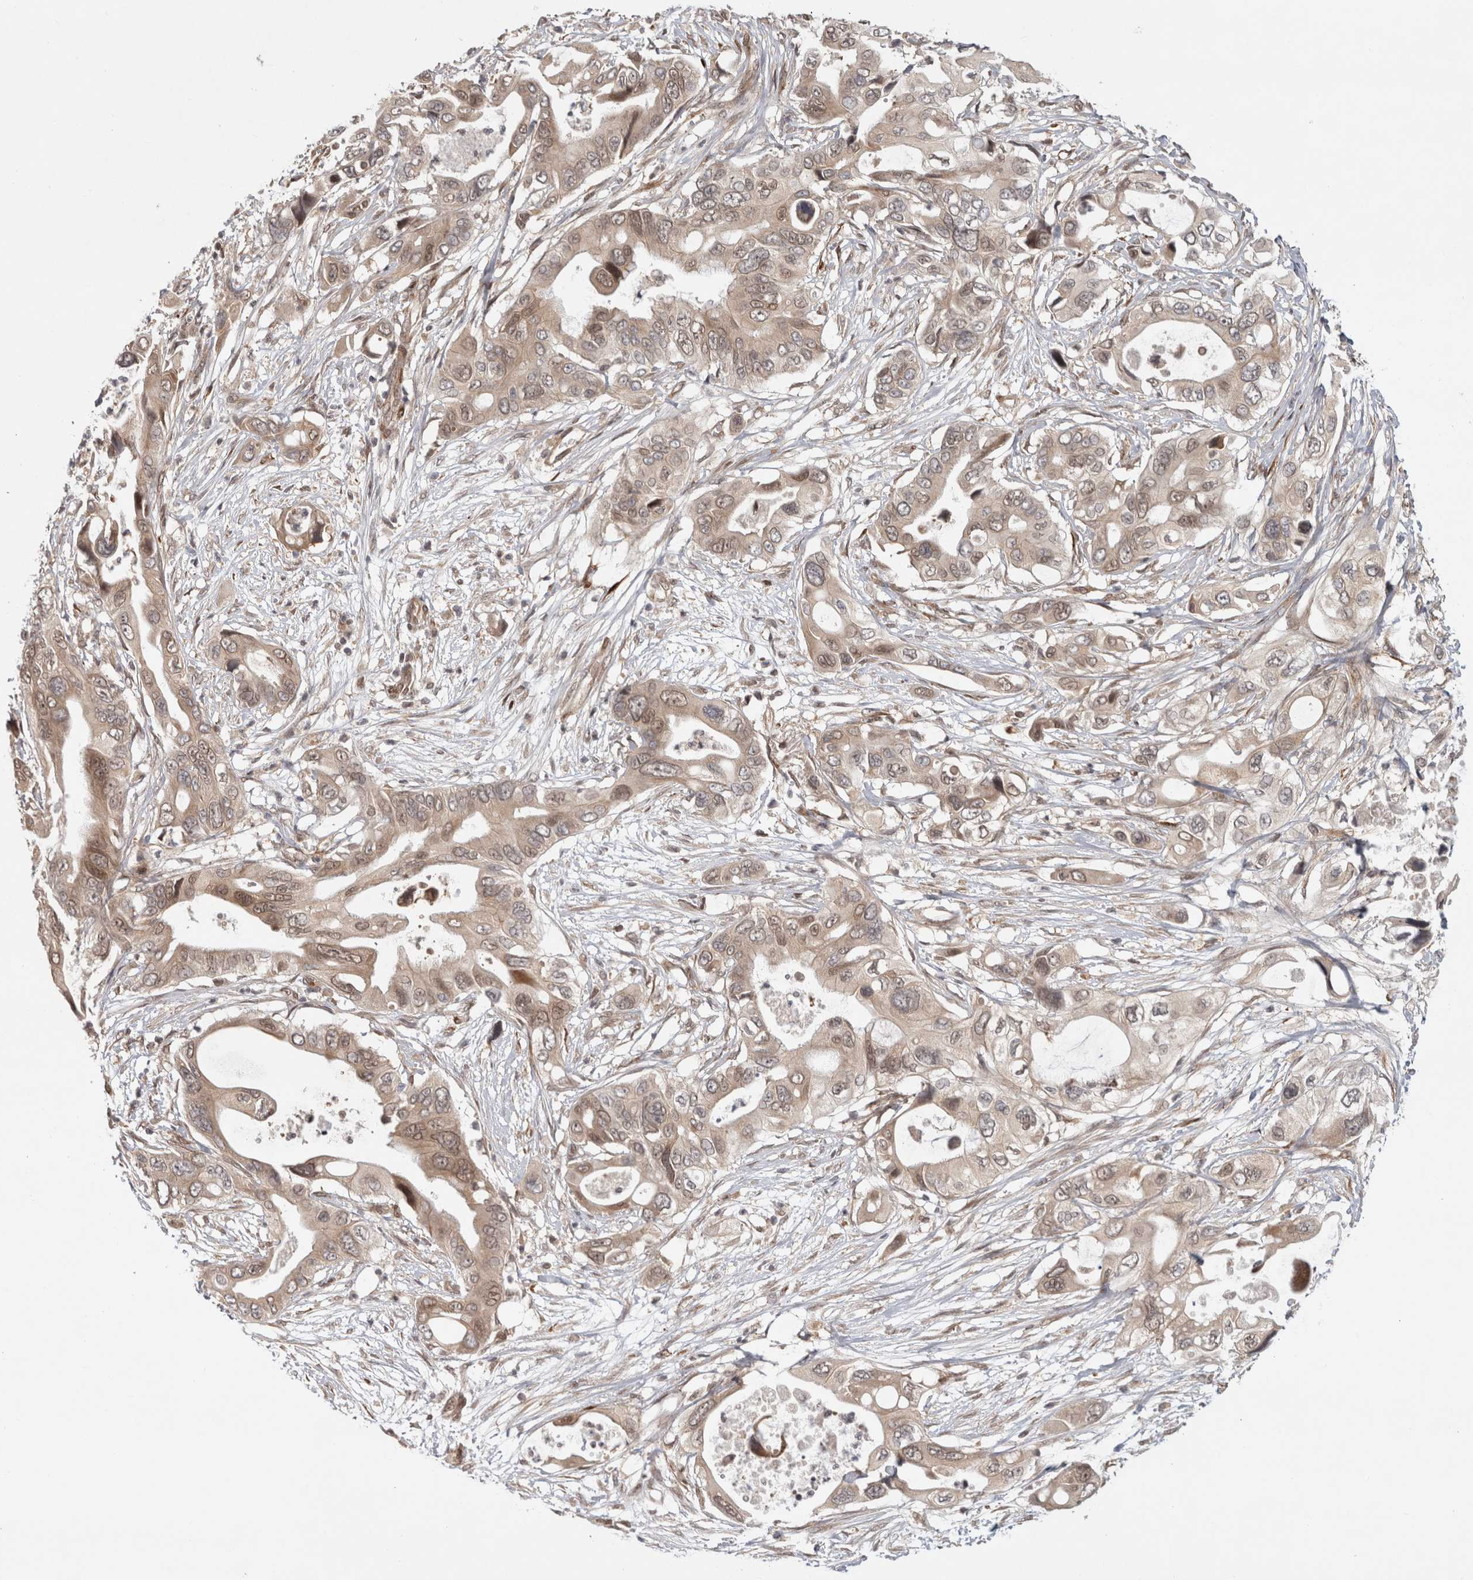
{"staining": {"intensity": "weak", "quantity": ">75%", "location": "cytoplasmic/membranous,nuclear"}, "tissue": "pancreatic cancer", "cell_type": "Tumor cells", "image_type": "cancer", "snomed": [{"axis": "morphology", "description": "Adenocarcinoma, NOS"}, {"axis": "topography", "description": "Pancreas"}], "caption": "Tumor cells demonstrate low levels of weak cytoplasmic/membranous and nuclear expression in about >75% of cells in human pancreatic cancer (adenocarcinoma). (Stains: DAB (3,3'-diaminobenzidine) in brown, nuclei in blue, Microscopy: brightfield microscopy at high magnification).", "gene": "ZNF318", "patient": {"sex": "male", "age": 66}}